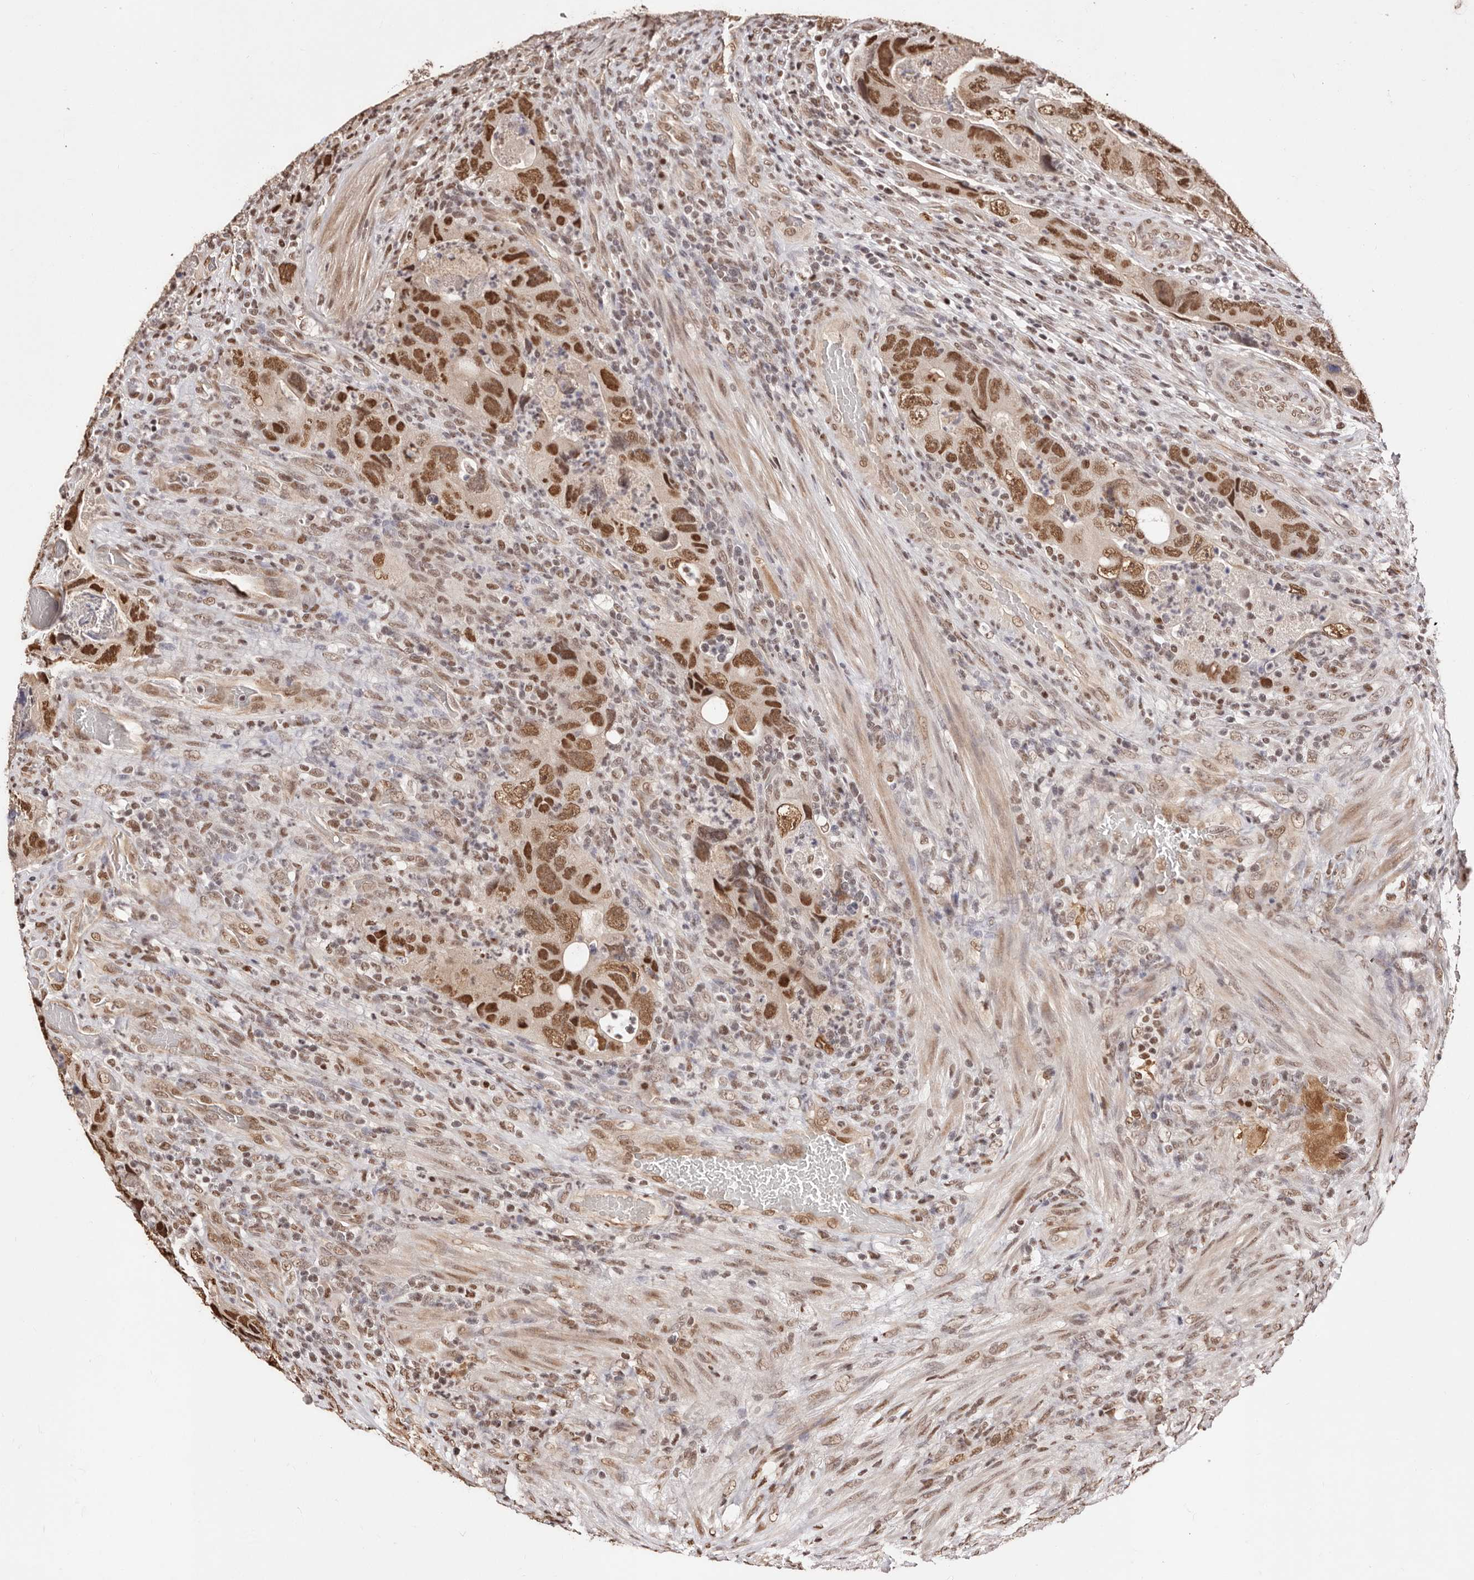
{"staining": {"intensity": "strong", "quantity": ">75%", "location": "nuclear"}, "tissue": "colorectal cancer", "cell_type": "Tumor cells", "image_type": "cancer", "snomed": [{"axis": "morphology", "description": "Adenocarcinoma, NOS"}, {"axis": "topography", "description": "Rectum"}], "caption": "This image shows immunohistochemistry (IHC) staining of human adenocarcinoma (colorectal), with high strong nuclear positivity in approximately >75% of tumor cells.", "gene": "BICRAL", "patient": {"sex": "male", "age": 63}}